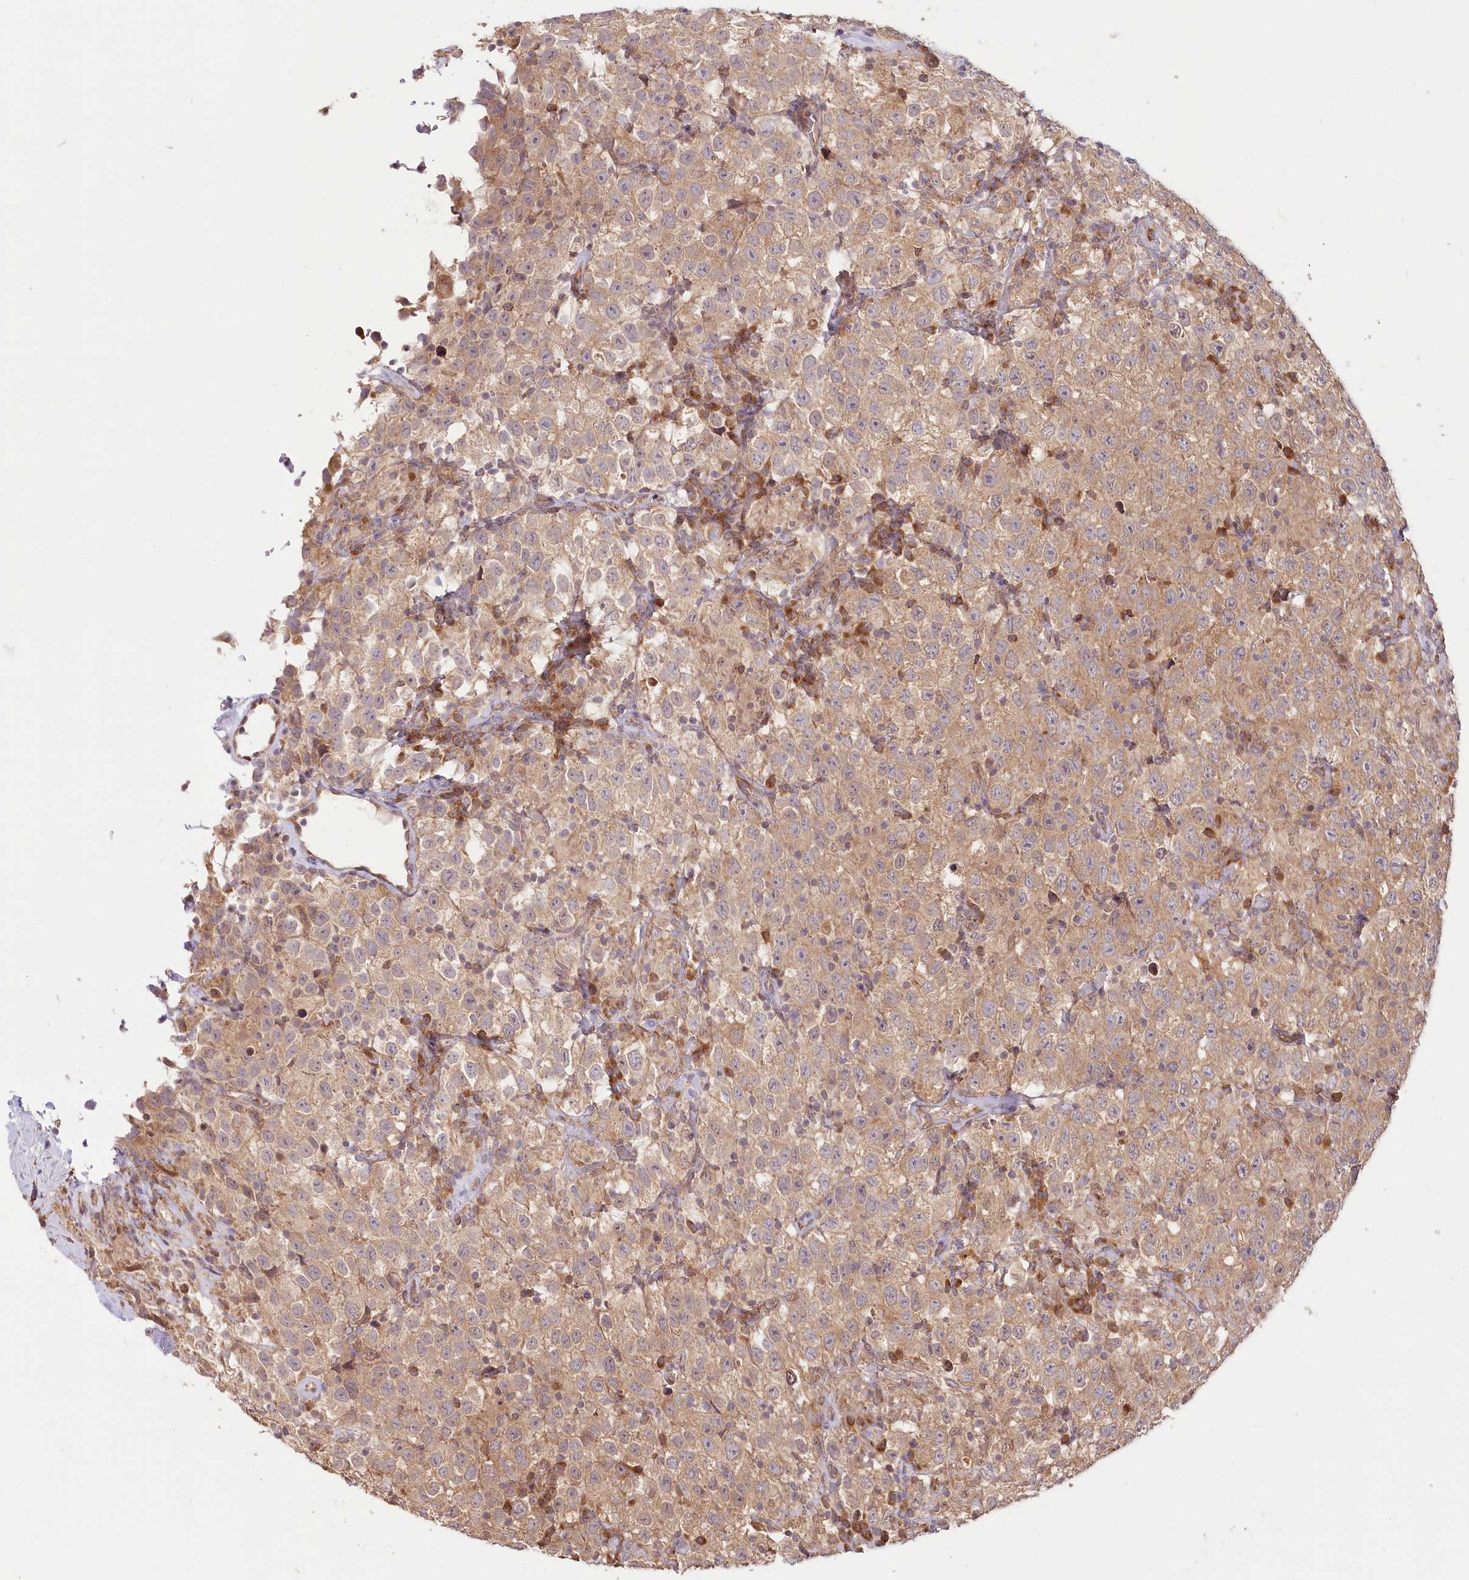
{"staining": {"intensity": "moderate", "quantity": ">75%", "location": "cytoplasmic/membranous"}, "tissue": "testis cancer", "cell_type": "Tumor cells", "image_type": "cancer", "snomed": [{"axis": "morphology", "description": "Seminoma, NOS"}, {"axis": "topography", "description": "Testis"}], "caption": "Immunohistochemistry (IHC) photomicrograph of human testis cancer stained for a protein (brown), which displays medium levels of moderate cytoplasmic/membranous expression in approximately >75% of tumor cells.", "gene": "CEP70", "patient": {"sex": "male", "age": 41}}